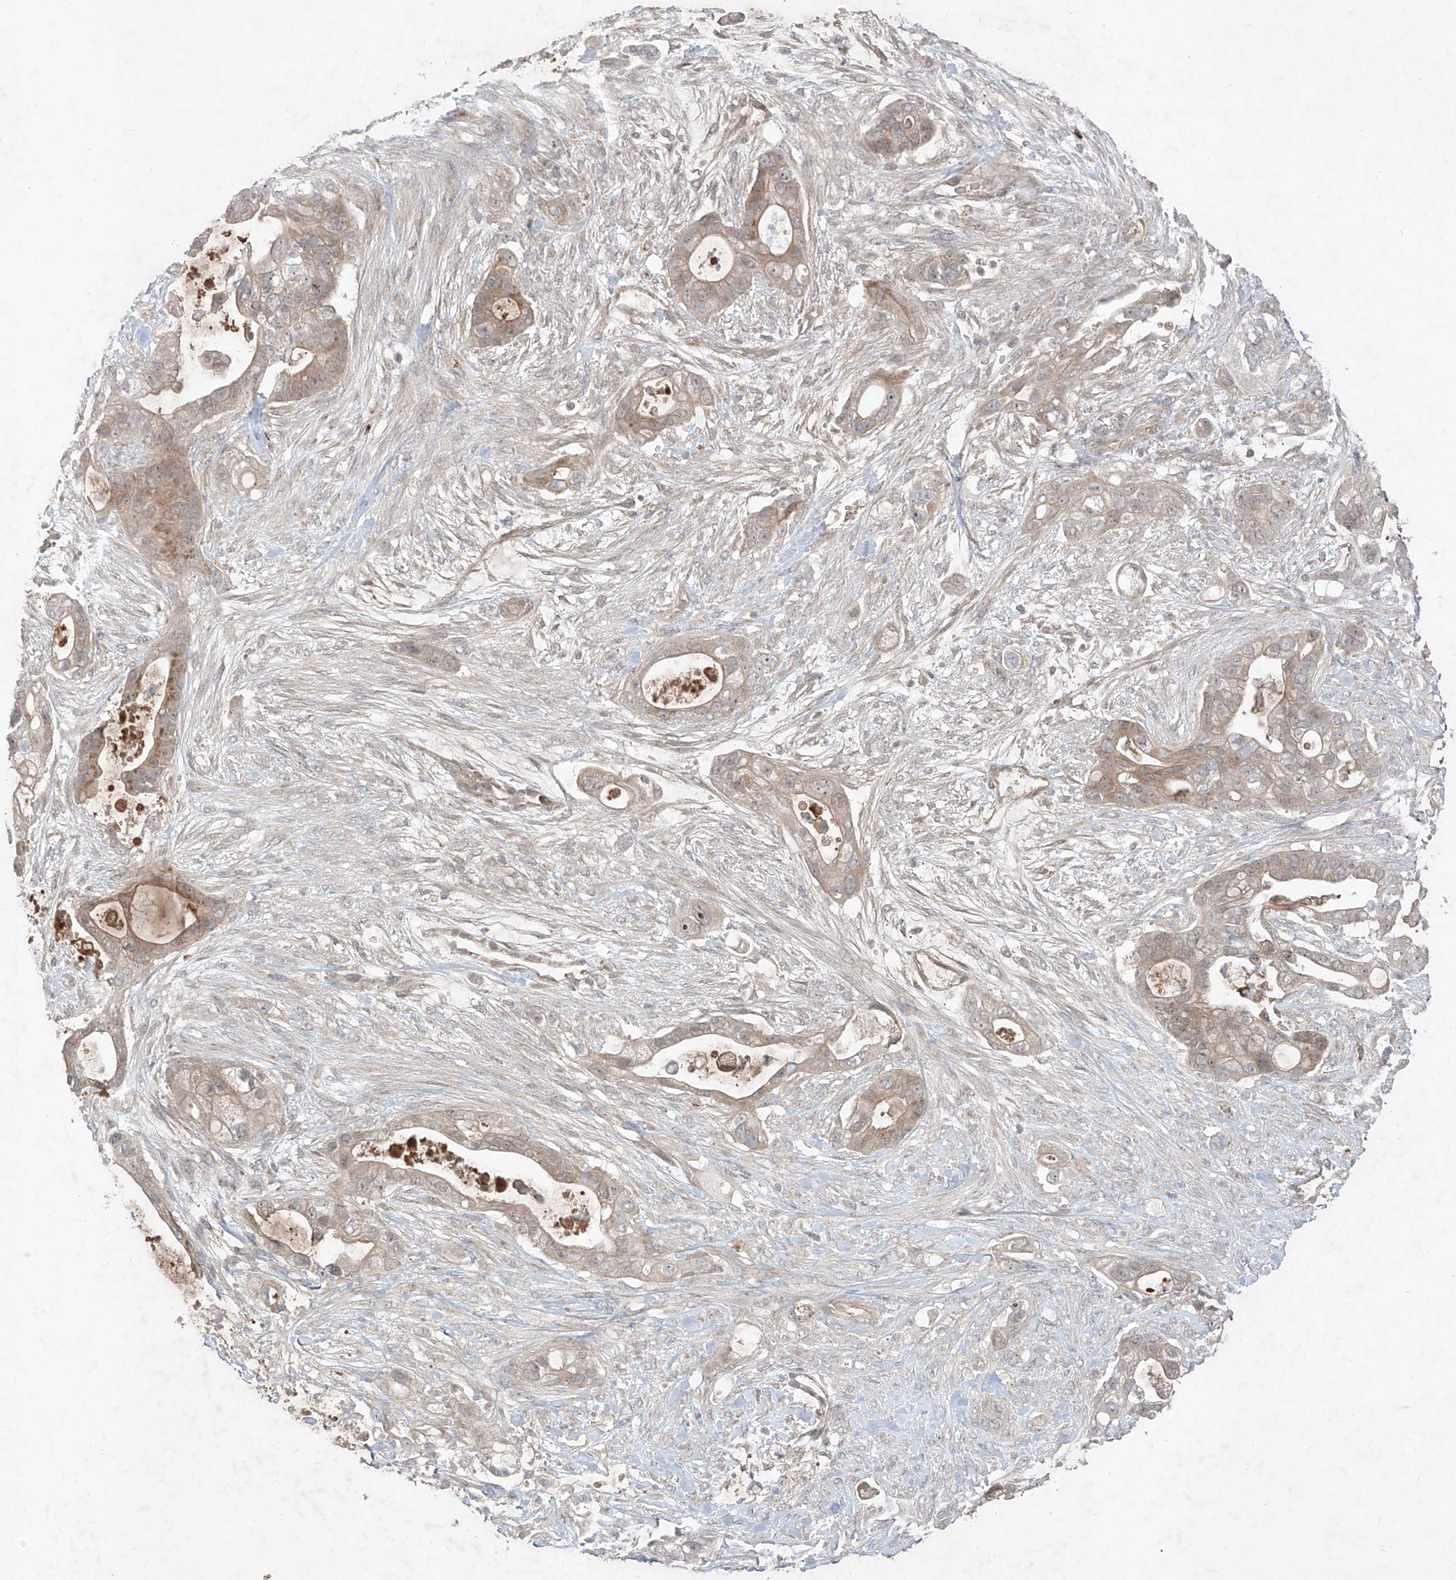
{"staining": {"intensity": "weak", "quantity": ">75%", "location": "cytoplasmic/membranous"}, "tissue": "pancreatic cancer", "cell_type": "Tumor cells", "image_type": "cancer", "snomed": [{"axis": "morphology", "description": "Adenocarcinoma, NOS"}, {"axis": "topography", "description": "Pancreas"}], "caption": "Adenocarcinoma (pancreatic) tissue displays weak cytoplasmic/membranous positivity in approximately >75% of tumor cells (brown staining indicates protein expression, while blue staining denotes nuclei).", "gene": "FAM135A", "patient": {"sex": "male", "age": 53}}